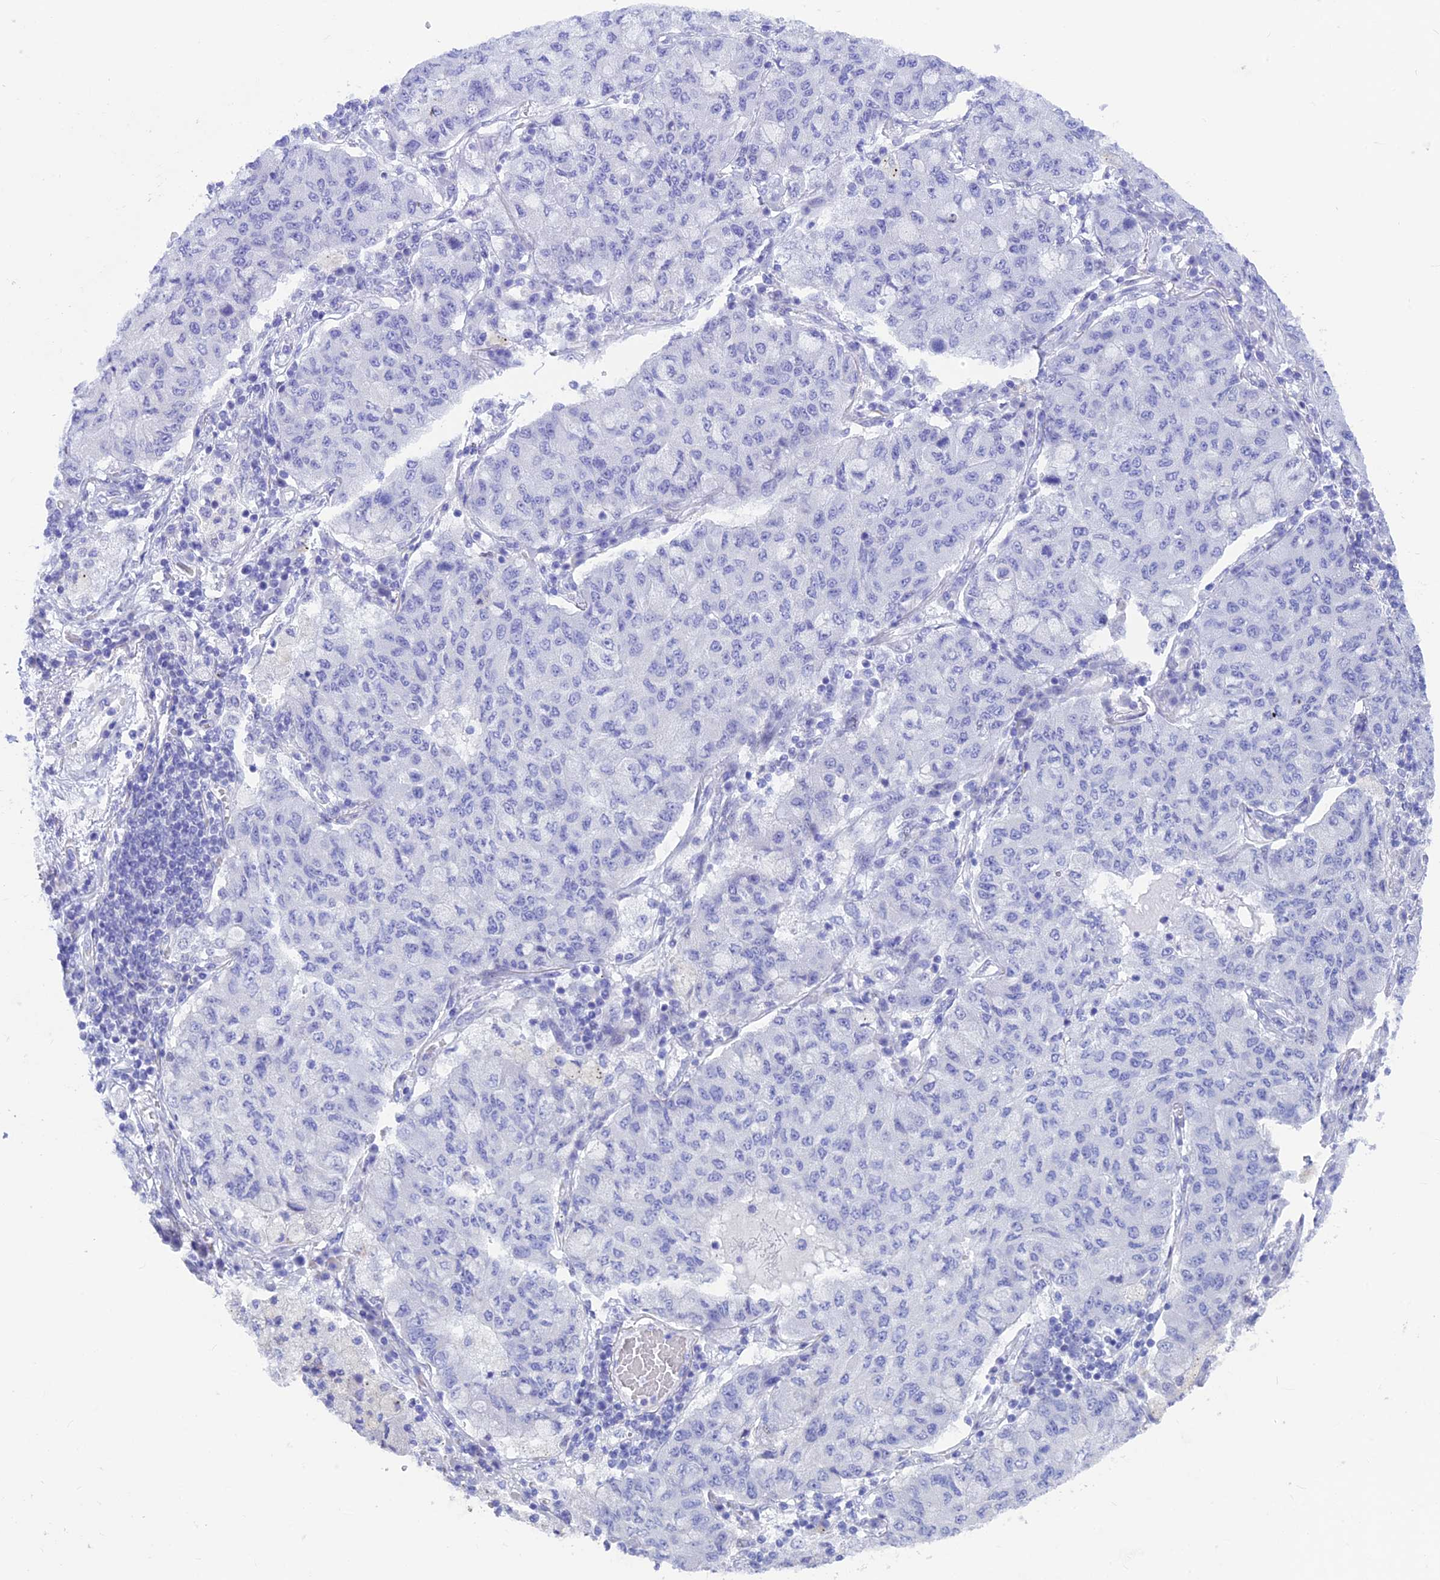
{"staining": {"intensity": "negative", "quantity": "none", "location": "none"}, "tissue": "lung cancer", "cell_type": "Tumor cells", "image_type": "cancer", "snomed": [{"axis": "morphology", "description": "Squamous cell carcinoma, NOS"}, {"axis": "topography", "description": "Lung"}], "caption": "There is no significant expression in tumor cells of lung squamous cell carcinoma.", "gene": "GNGT2", "patient": {"sex": "male", "age": 74}}